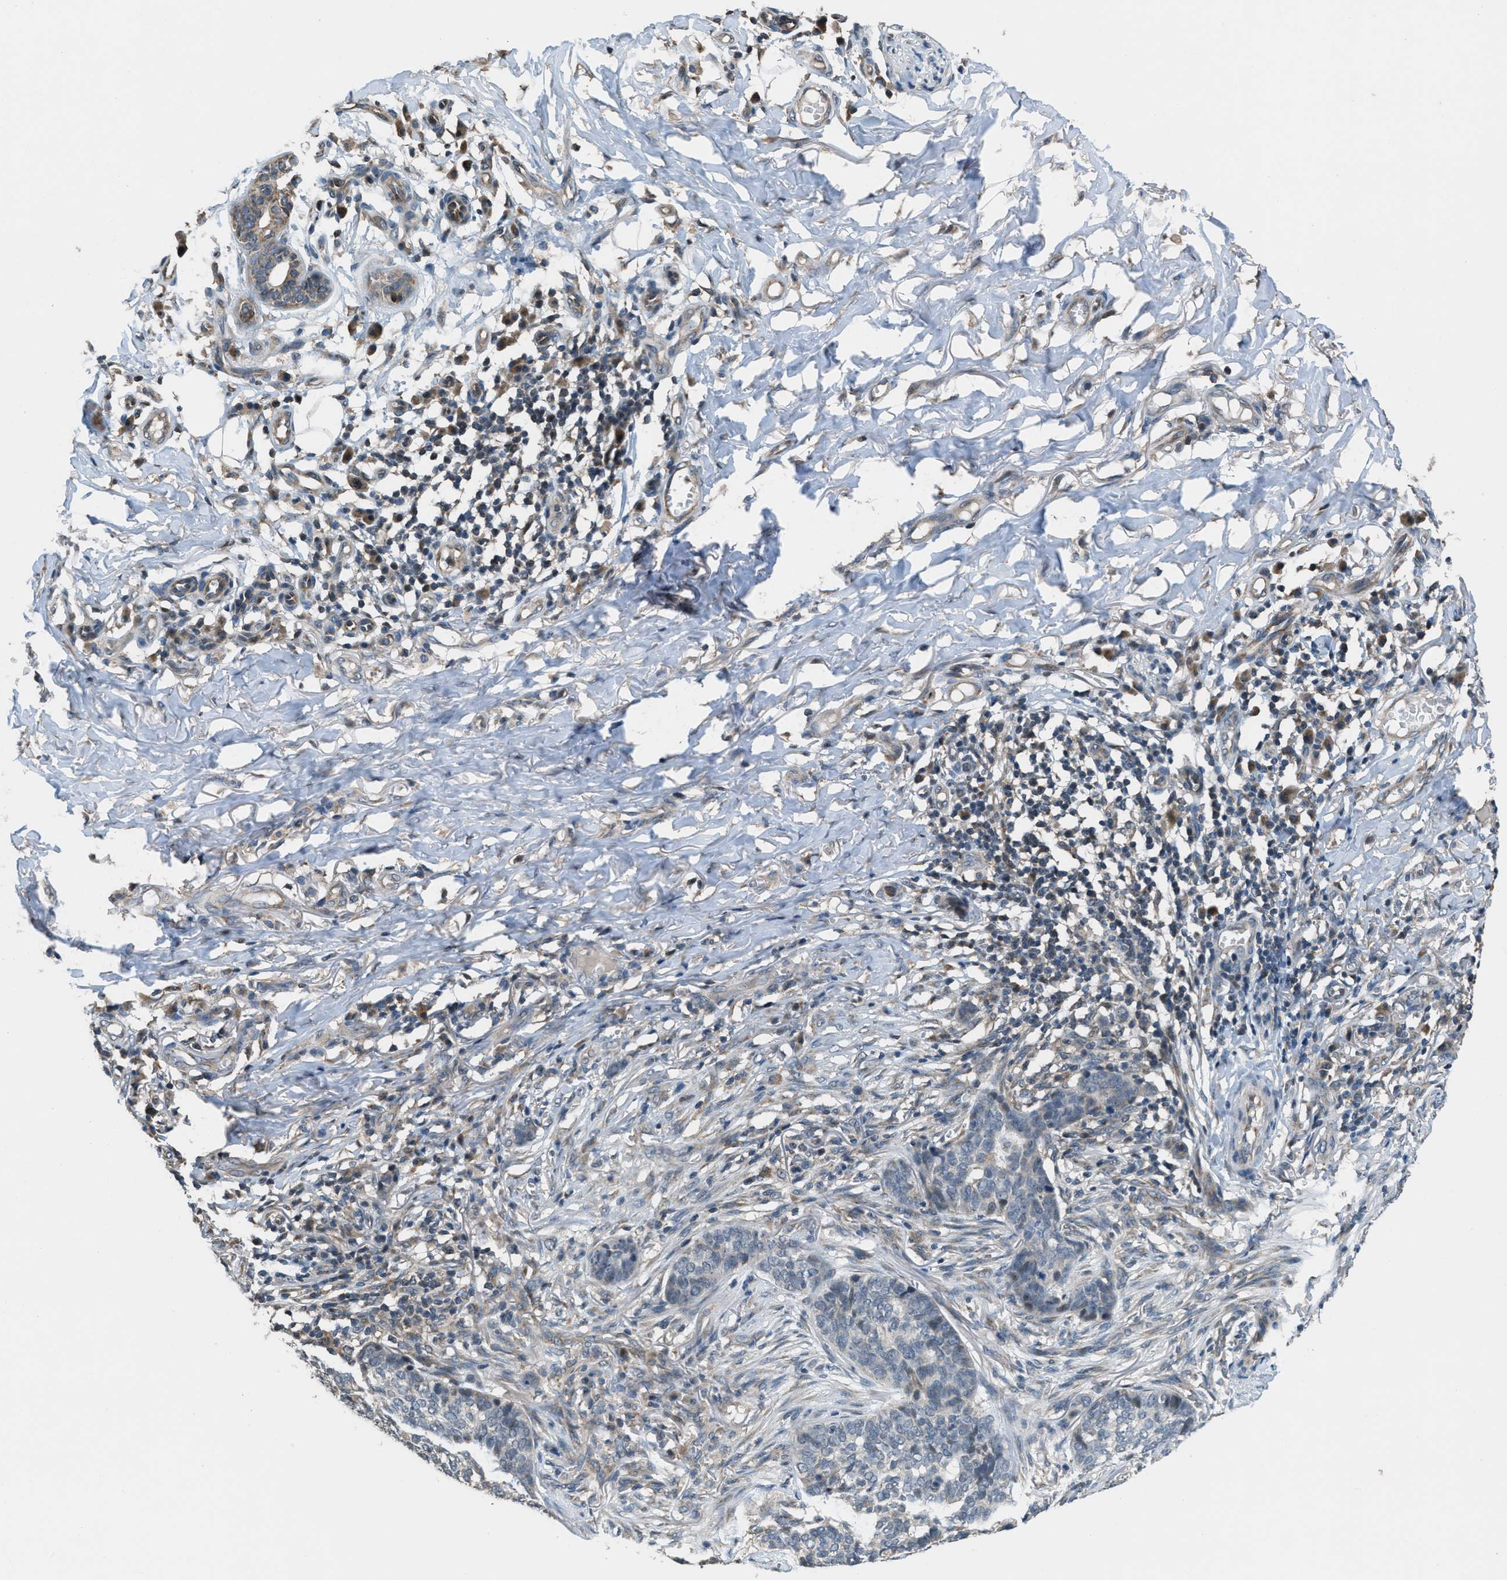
{"staining": {"intensity": "weak", "quantity": "<25%", "location": "cytoplasmic/membranous"}, "tissue": "skin cancer", "cell_type": "Tumor cells", "image_type": "cancer", "snomed": [{"axis": "morphology", "description": "Normal tissue, NOS"}, {"axis": "morphology", "description": "Basal cell carcinoma"}, {"axis": "topography", "description": "Skin"}], "caption": "Skin cancer stained for a protein using immunohistochemistry (IHC) displays no expression tumor cells.", "gene": "NAT1", "patient": {"sex": "female", "age": 70}}